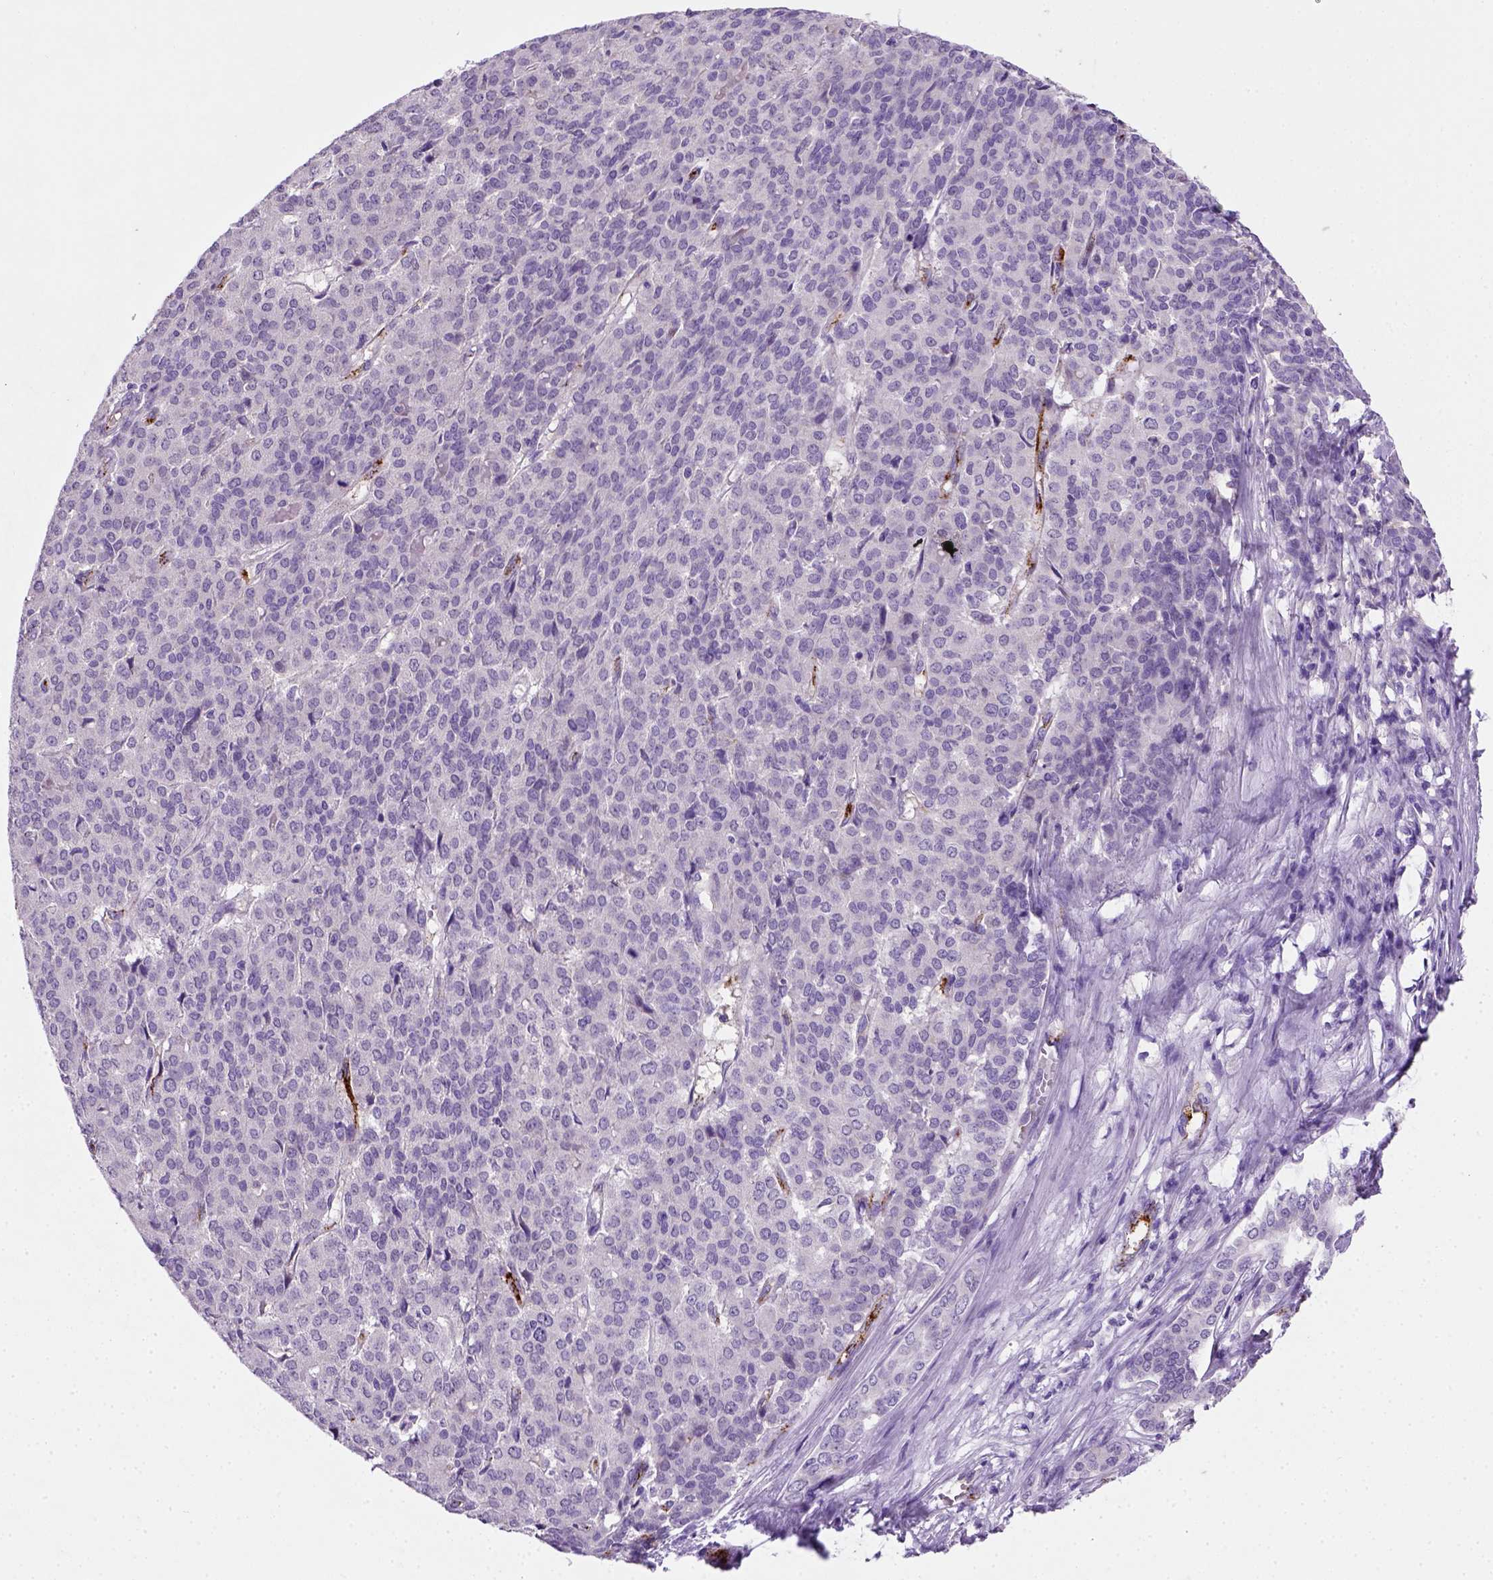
{"staining": {"intensity": "negative", "quantity": "none", "location": "none"}, "tissue": "liver cancer", "cell_type": "Tumor cells", "image_type": "cancer", "snomed": [{"axis": "morphology", "description": "Cholangiocarcinoma"}, {"axis": "topography", "description": "Liver"}], "caption": "Tumor cells show no significant expression in liver cancer.", "gene": "VWF", "patient": {"sex": "female", "age": 47}}